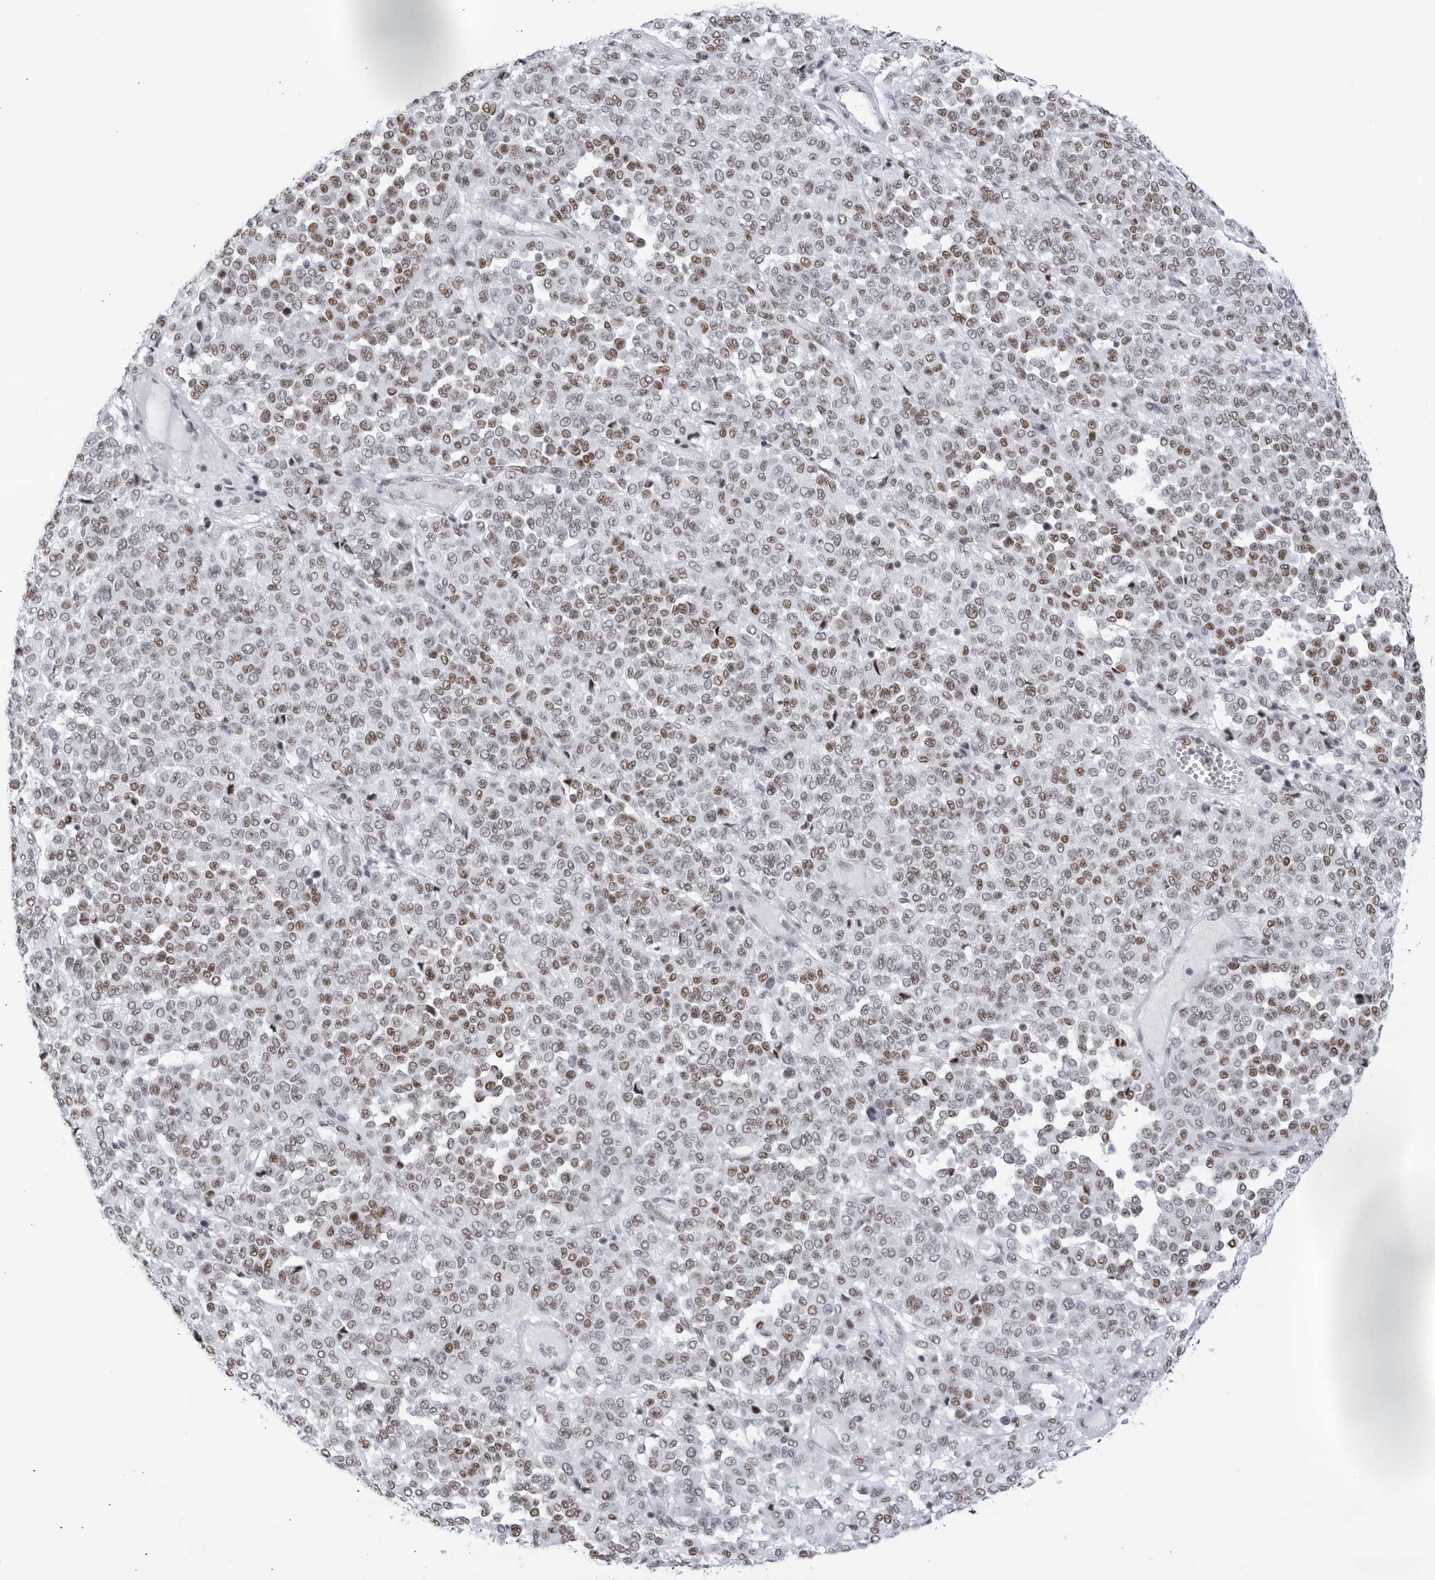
{"staining": {"intensity": "moderate", "quantity": ">75%", "location": "nuclear"}, "tissue": "melanoma", "cell_type": "Tumor cells", "image_type": "cancer", "snomed": [{"axis": "morphology", "description": "Malignant melanoma, Metastatic site"}, {"axis": "topography", "description": "Pancreas"}], "caption": "Human melanoma stained for a protein (brown) reveals moderate nuclear positive expression in about >75% of tumor cells.", "gene": "HP1BP3", "patient": {"sex": "female", "age": 30}}